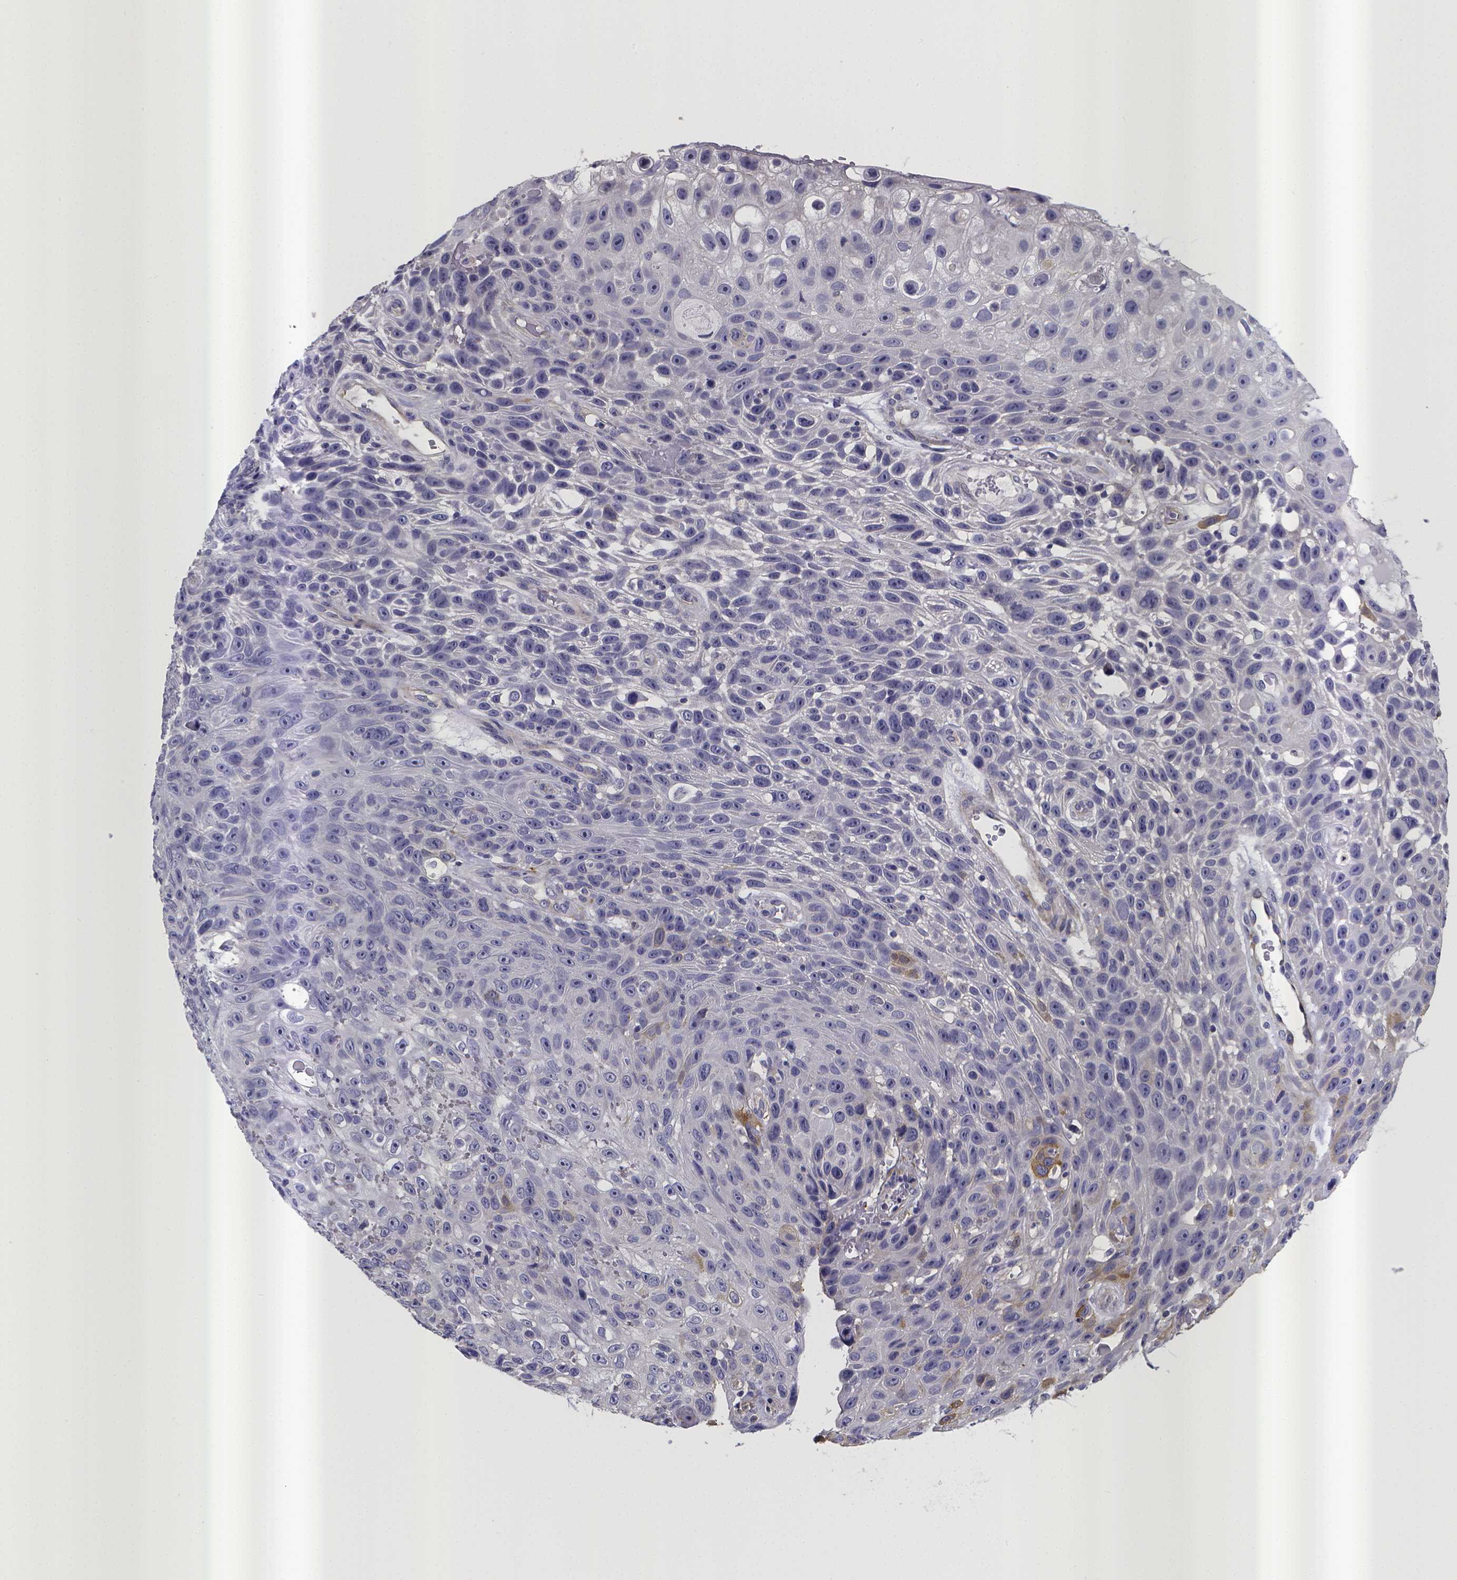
{"staining": {"intensity": "negative", "quantity": "none", "location": "none"}, "tissue": "skin cancer", "cell_type": "Tumor cells", "image_type": "cancer", "snomed": [{"axis": "morphology", "description": "Squamous cell carcinoma, NOS"}, {"axis": "topography", "description": "Skin"}], "caption": "Immunohistochemistry (IHC) of squamous cell carcinoma (skin) exhibits no expression in tumor cells.", "gene": "RERG", "patient": {"sex": "male", "age": 82}}